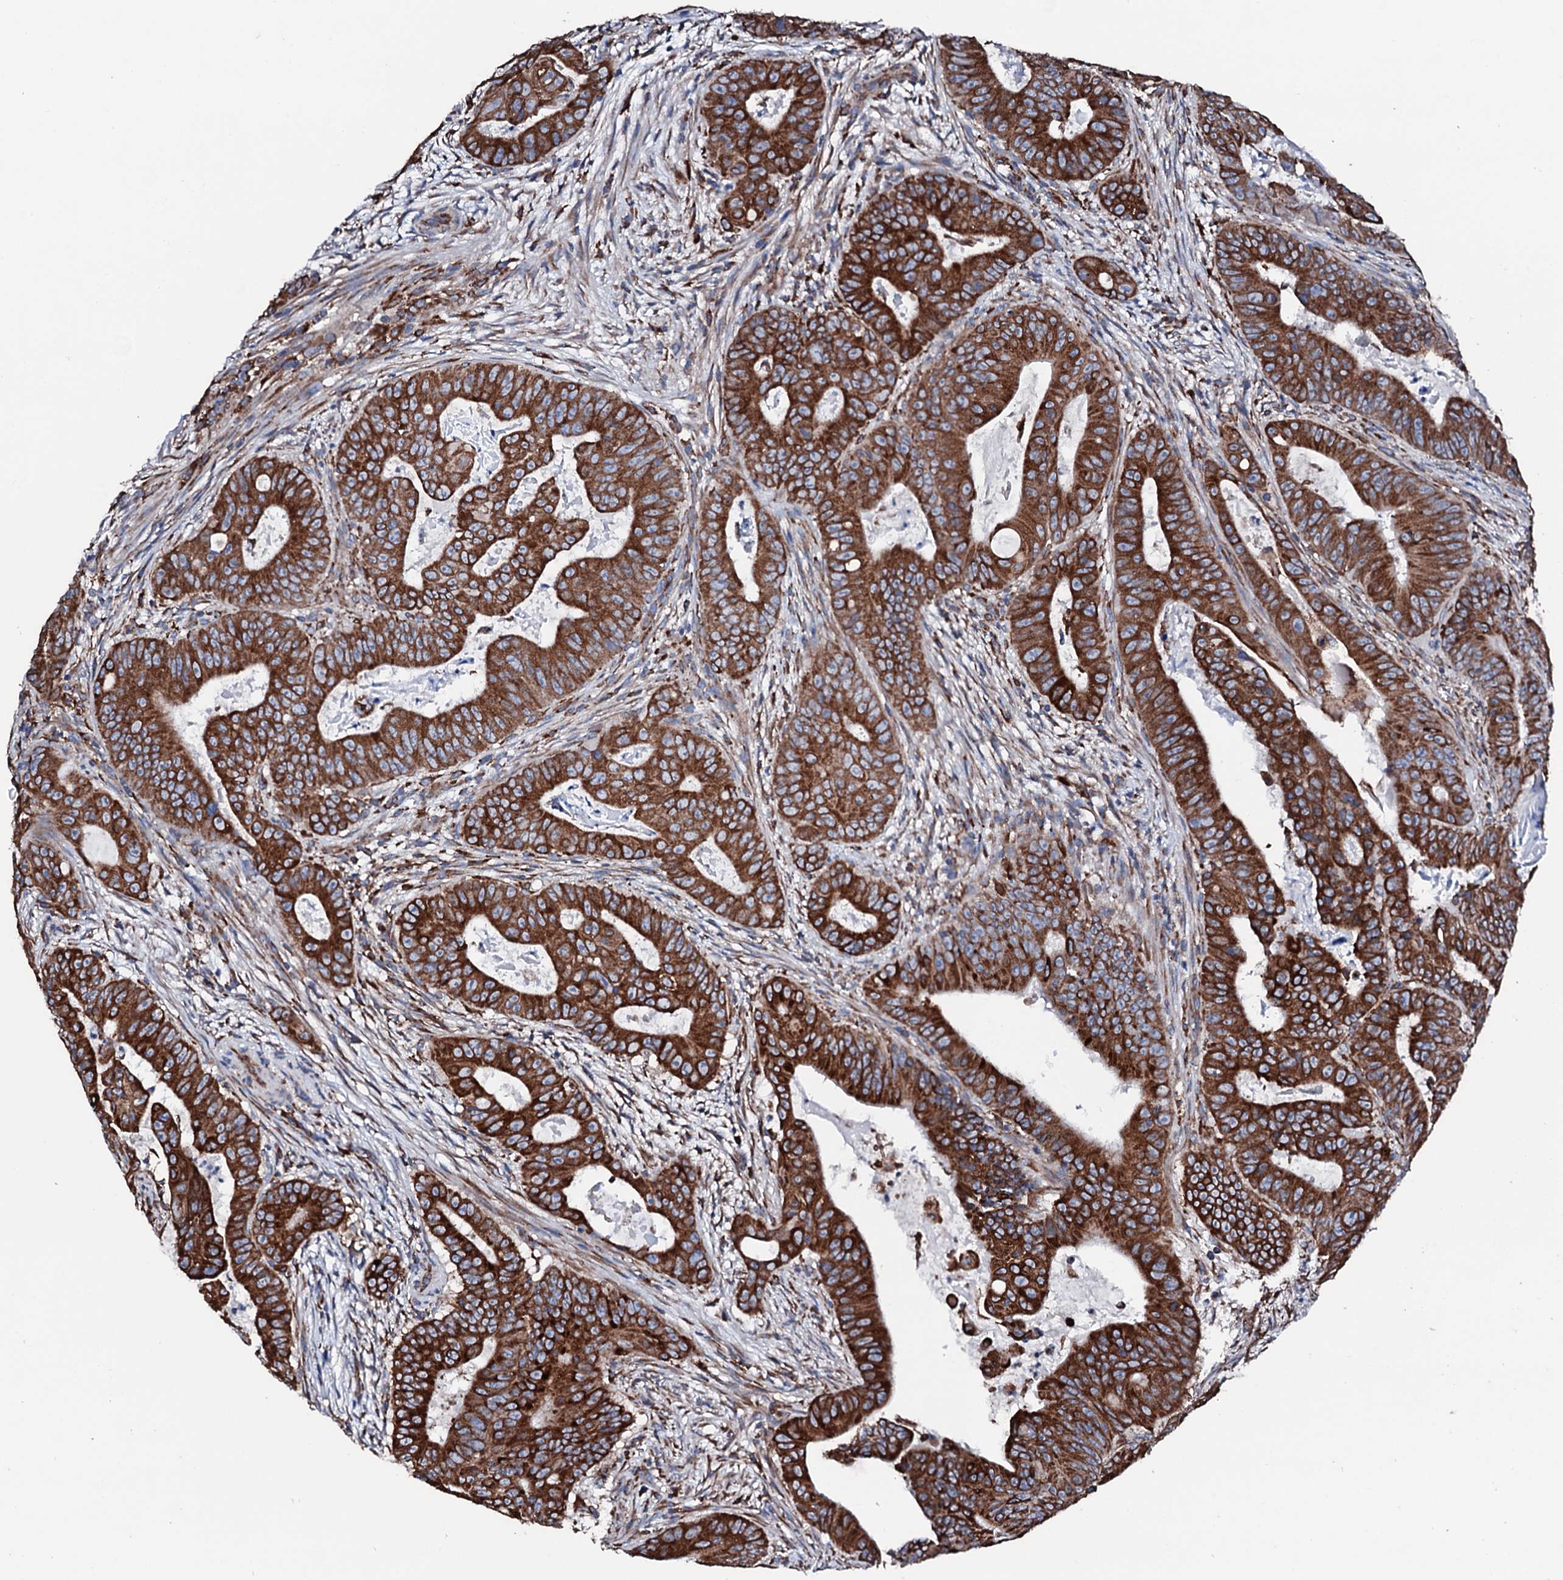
{"staining": {"intensity": "strong", "quantity": ">75%", "location": "cytoplasmic/membranous"}, "tissue": "colorectal cancer", "cell_type": "Tumor cells", "image_type": "cancer", "snomed": [{"axis": "morphology", "description": "Adenocarcinoma, NOS"}, {"axis": "topography", "description": "Rectum"}], "caption": "A photomicrograph showing strong cytoplasmic/membranous positivity in about >75% of tumor cells in colorectal cancer, as visualized by brown immunohistochemical staining.", "gene": "AMDHD1", "patient": {"sex": "female", "age": 75}}